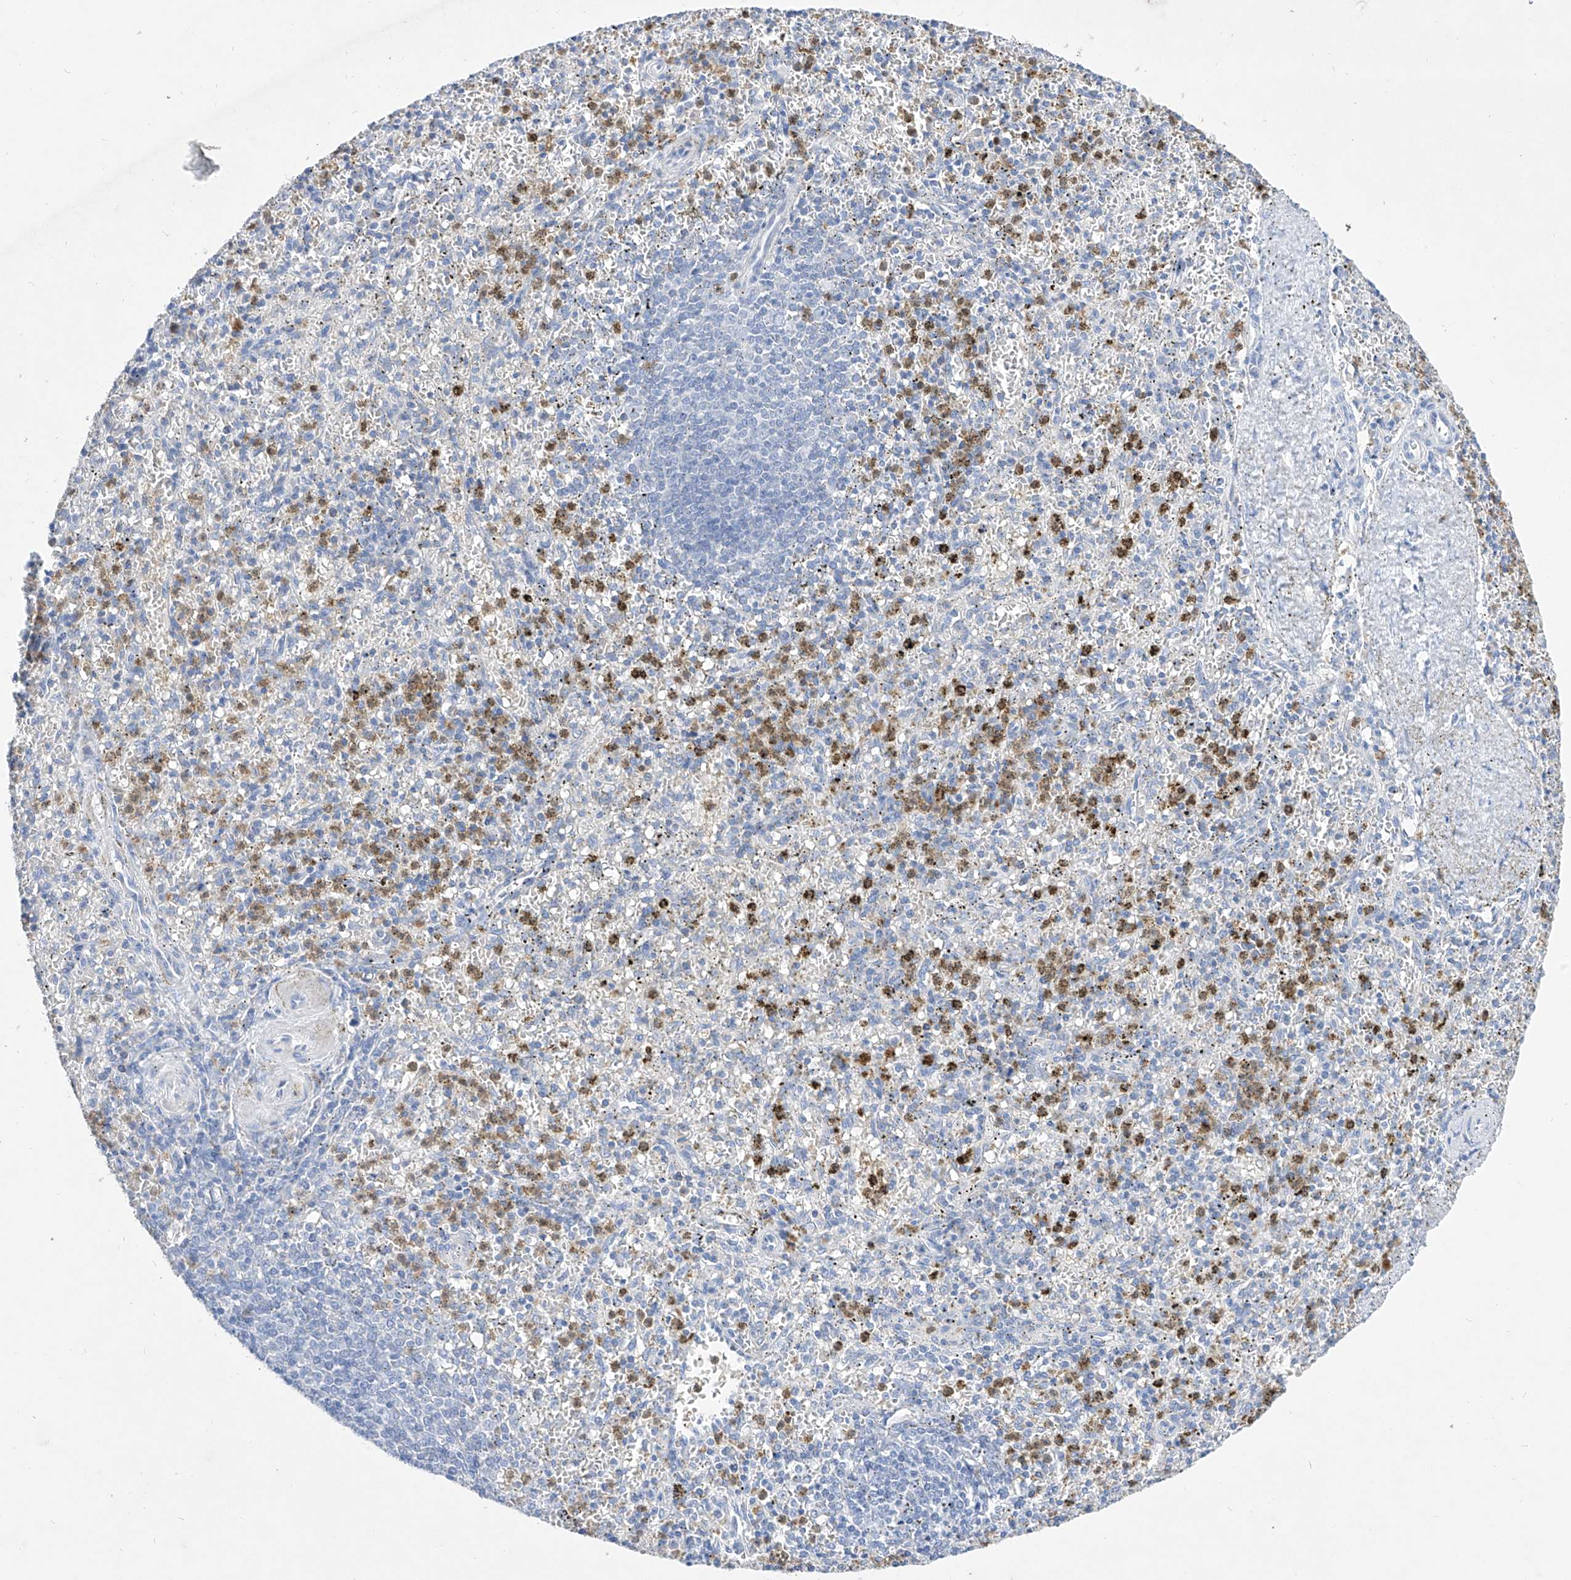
{"staining": {"intensity": "moderate", "quantity": "<25%", "location": "cytoplasmic/membranous"}, "tissue": "spleen", "cell_type": "Cells in red pulp", "image_type": "normal", "snomed": [{"axis": "morphology", "description": "Normal tissue, NOS"}, {"axis": "topography", "description": "Spleen"}], "caption": "Moderate cytoplasmic/membranous expression for a protein is seen in about <25% of cells in red pulp of unremarkable spleen using IHC.", "gene": "TM7SF2", "patient": {"sex": "male", "age": 72}}